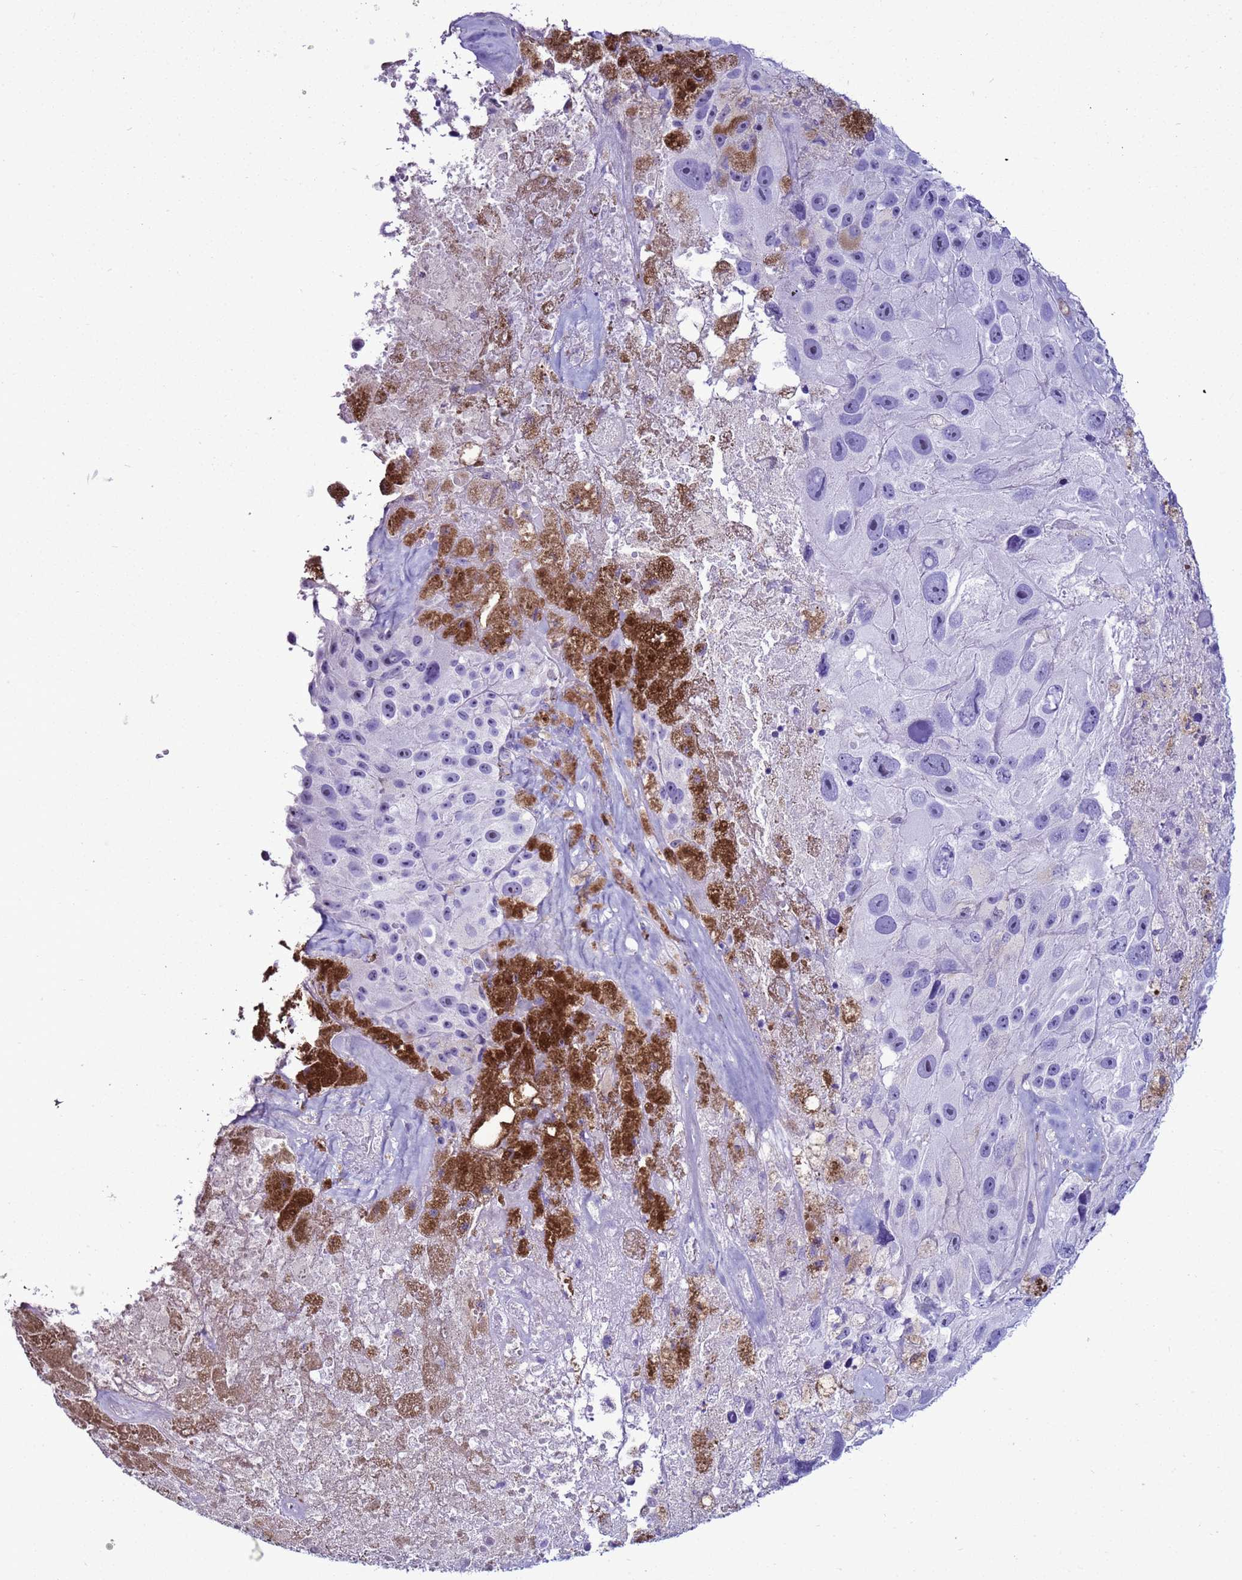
{"staining": {"intensity": "negative", "quantity": "none", "location": "none"}, "tissue": "melanoma", "cell_type": "Tumor cells", "image_type": "cancer", "snomed": [{"axis": "morphology", "description": "Malignant melanoma, Metastatic site"}, {"axis": "topography", "description": "Lymph node"}], "caption": "This is an IHC micrograph of melanoma. There is no expression in tumor cells.", "gene": "LCMT1", "patient": {"sex": "male", "age": 62}}